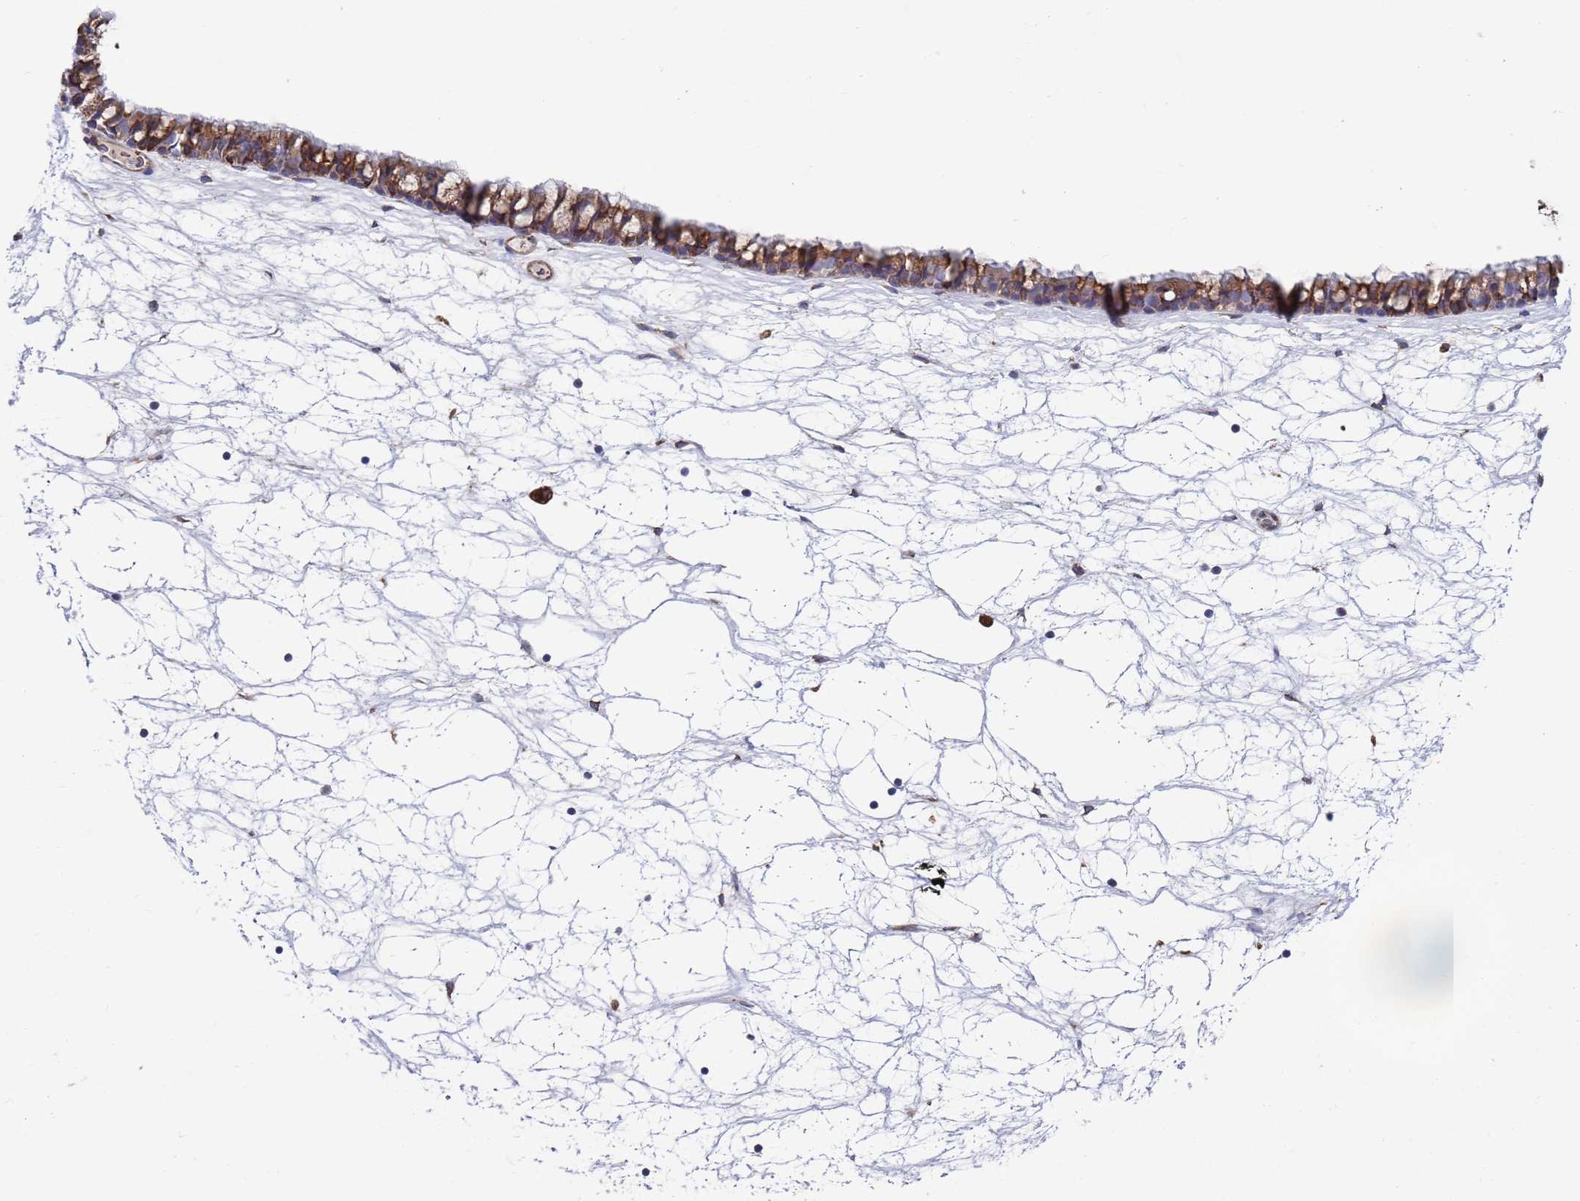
{"staining": {"intensity": "moderate", "quantity": ">75%", "location": "cytoplasmic/membranous"}, "tissue": "nasopharynx", "cell_type": "Respiratory epithelial cells", "image_type": "normal", "snomed": [{"axis": "morphology", "description": "Normal tissue, NOS"}, {"axis": "topography", "description": "Nasopharynx"}], "caption": "Immunohistochemical staining of unremarkable nasopharynx shows medium levels of moderate cytoplasmic/membranous positivity in about >75% of respiratory epithelial cells. (brown staining indicates protein expression, while blue staining denotes nuclei).", "gene": "GID8", "patient": {"sex": "male", "age": 64}}